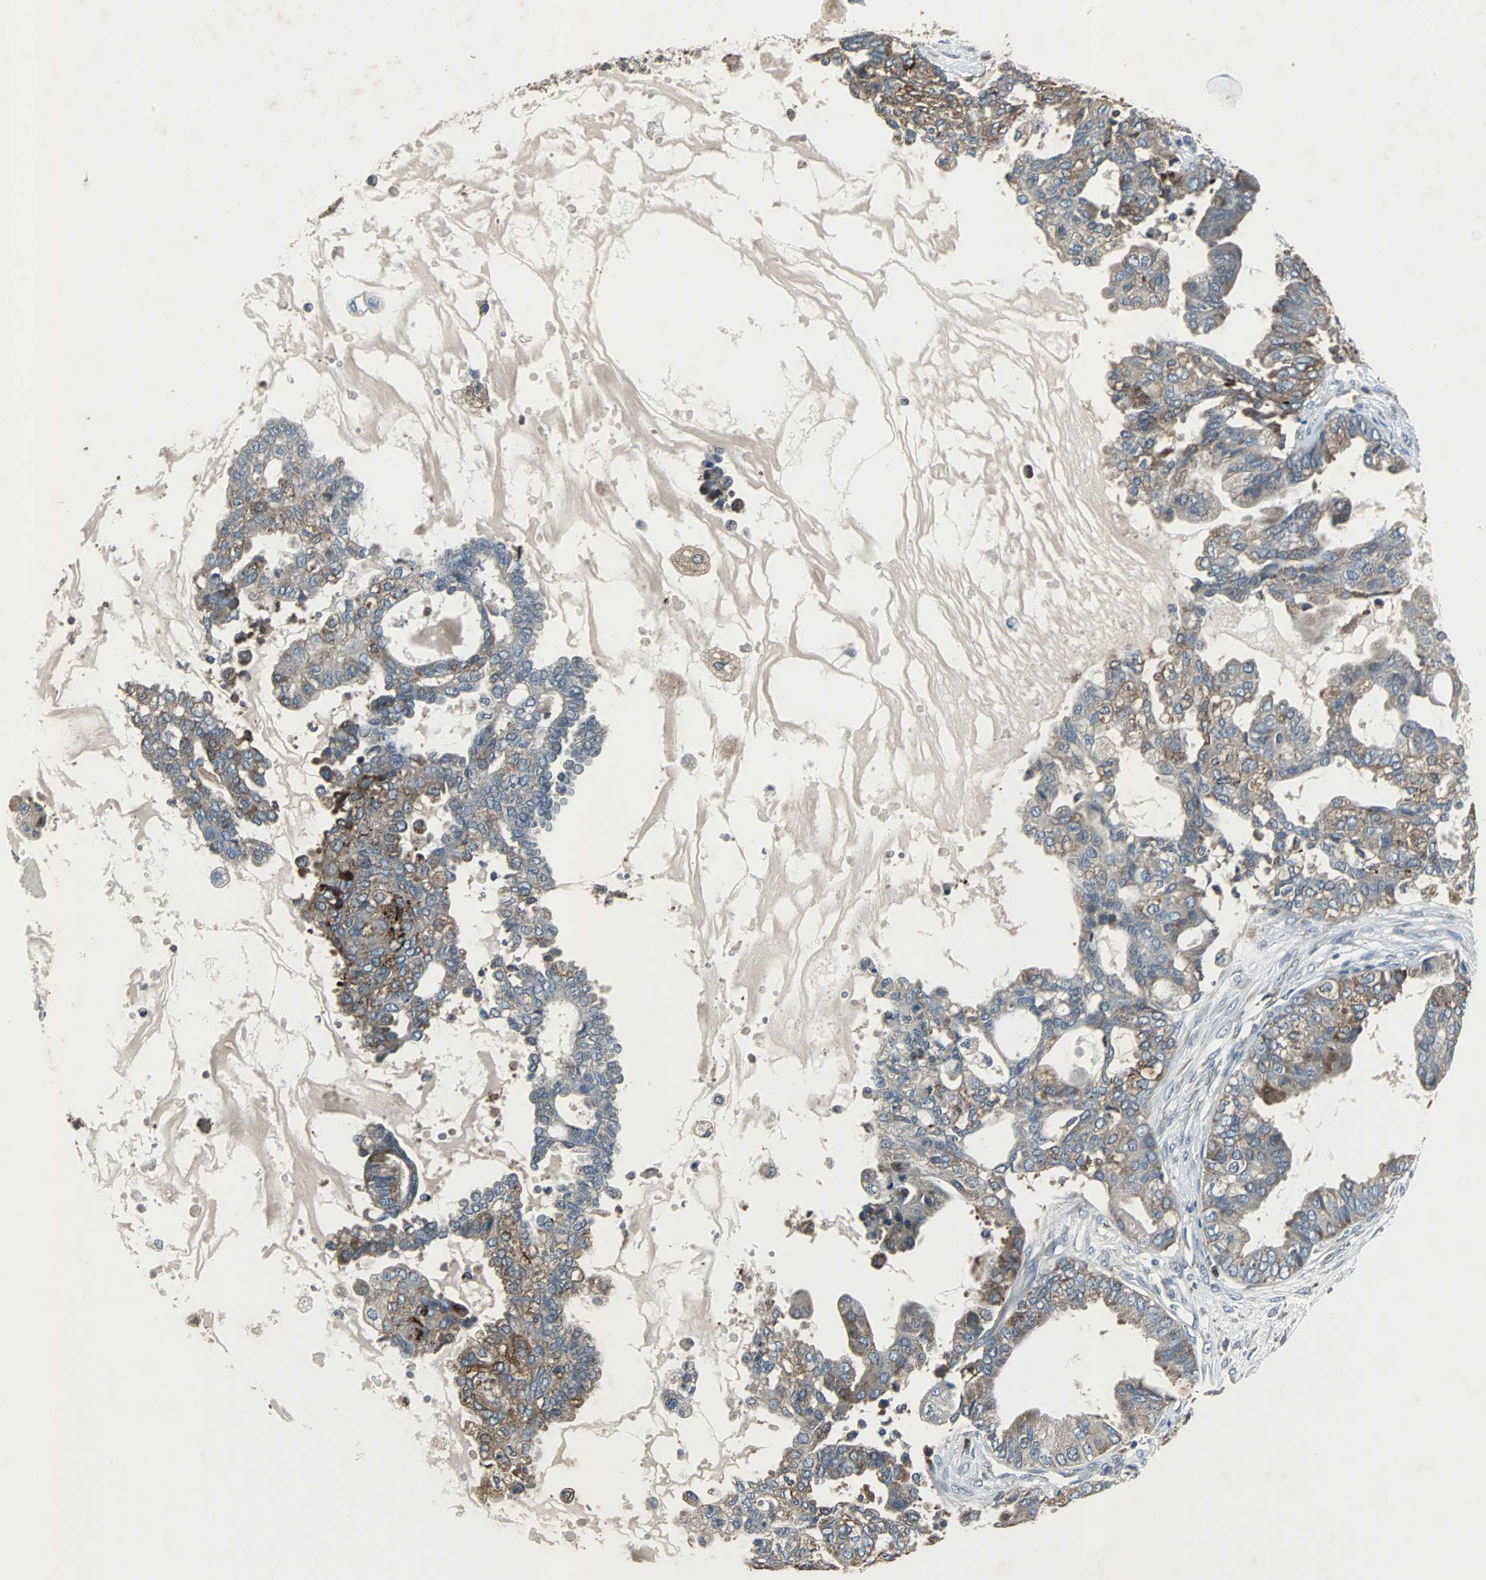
{"staining": {"intensity": "weak", "quantity": "25%-75%", "location": "cytoplasmic/membranous"}, "tissue": "ovarian cancer", "cell_type": "Tumor cells", "image_type": "cancer", "snomed": [{"axis": "morphology", "description": "Carcinoma, NOS"}, {"axis": "morphology", "description": "Carcinoma, endometroid"}, {"axis": "topography", "description": "Ovary"}], "caption": "DAB immunohistochemical staining of ovarian cancer demonstrates weak cytoplasmic/membranous protein positivity in about 25%-75% of tumor cells.", "gene": "SOS1", "patient": {"sex": "female", "age": 50}}